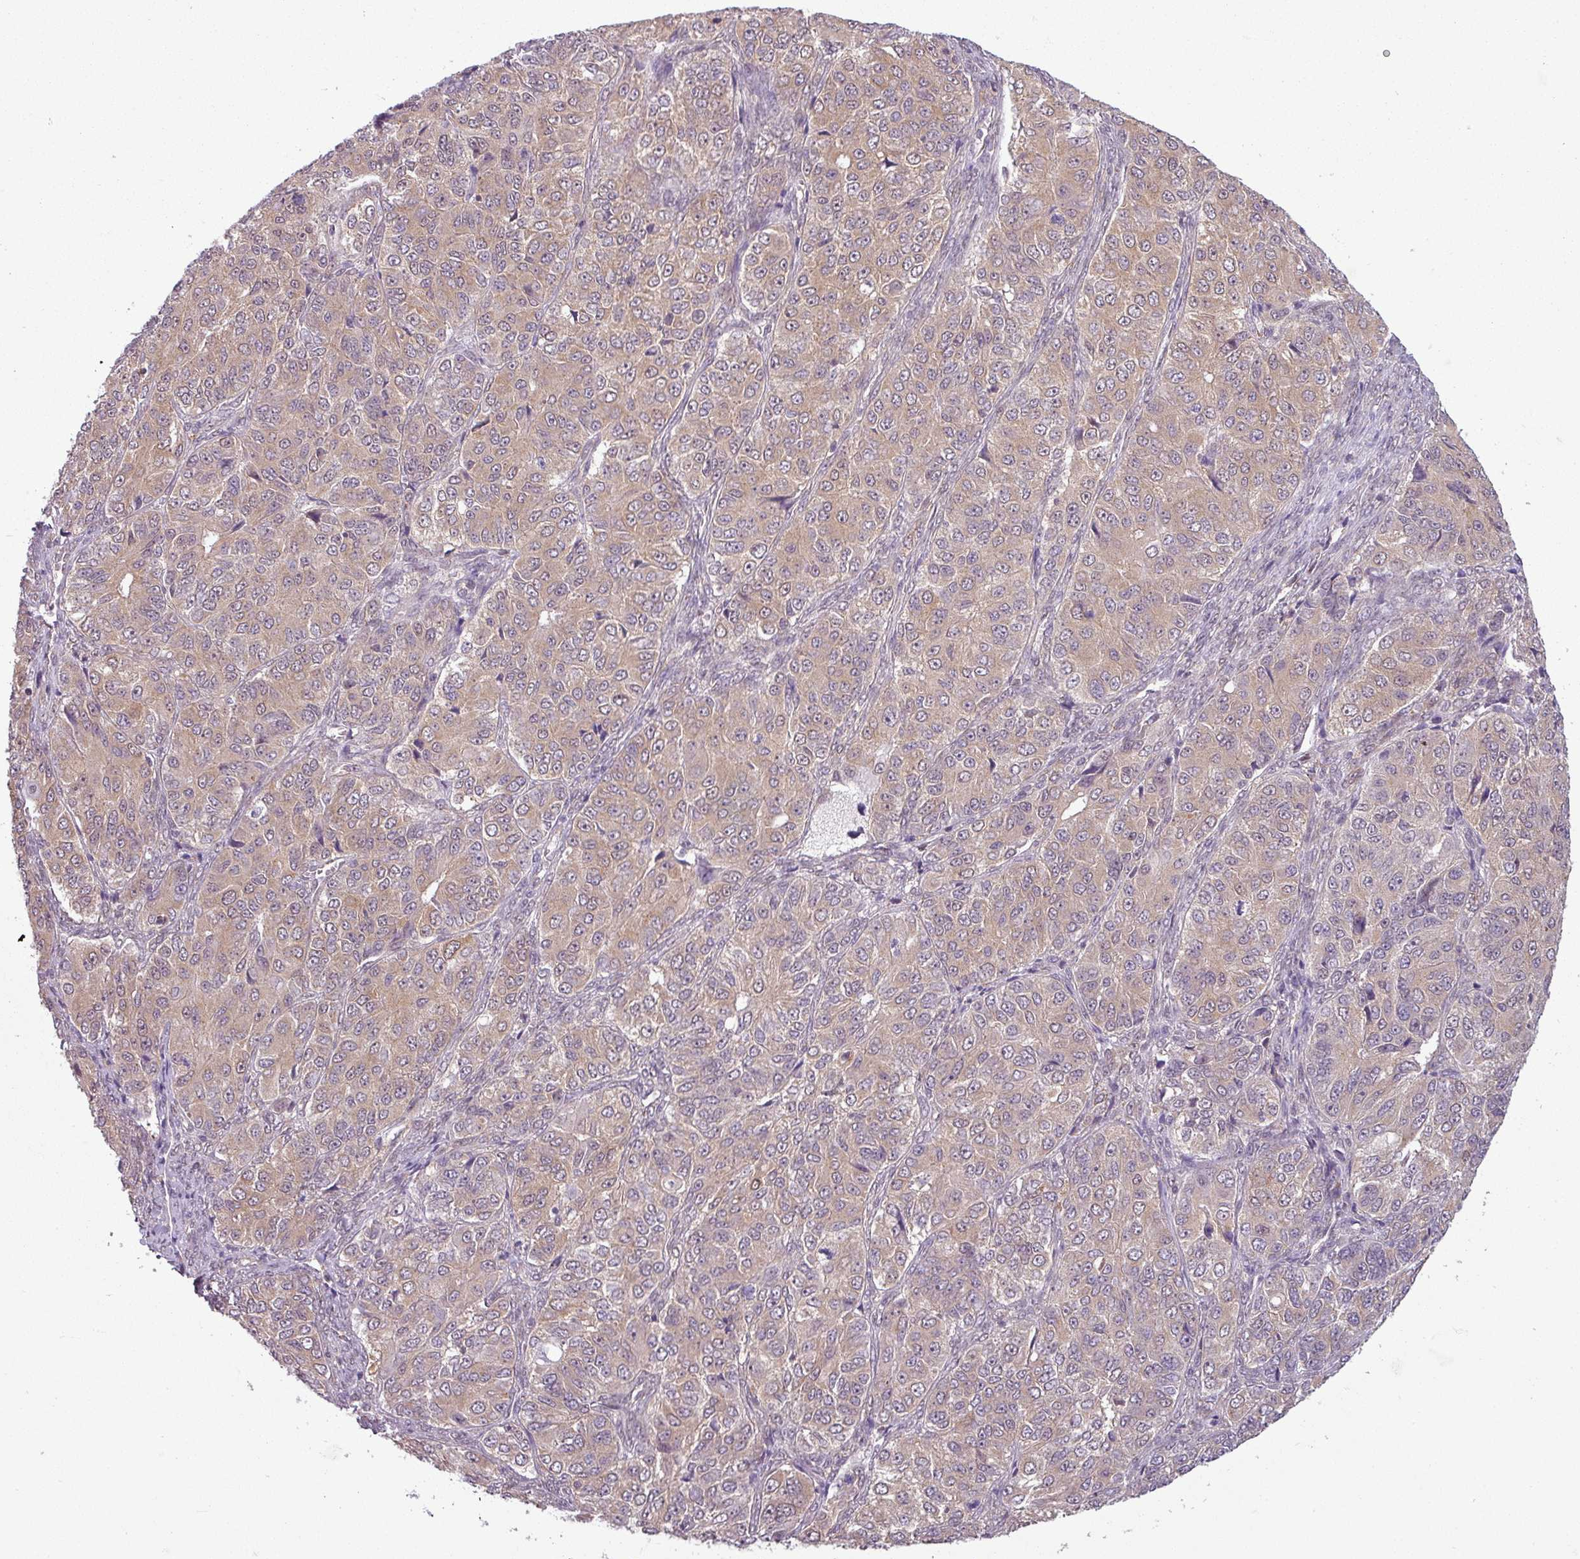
{"staining": {"intensity": "moderate", "quantity": ">75%", "location": "cytoplasmic/membranous,nuclear"}, "tissue": "ovarian cancer", "cell_type": "Tumor cells", "image_type": "cancer", "snomed": [{"axis": "morphology", "description": "Carcinoma, endometroid"}, {"axis": "topography", "description": "Ovary"}], "caption": "Protein analysis of ovarian cancer tissue displays moderate cytoplasmic/membranous and nuclear positivity in approximately >75% of tumor cells.", "gene": "CCDC144A", "patient": {"sex": "female", "age": 51}}